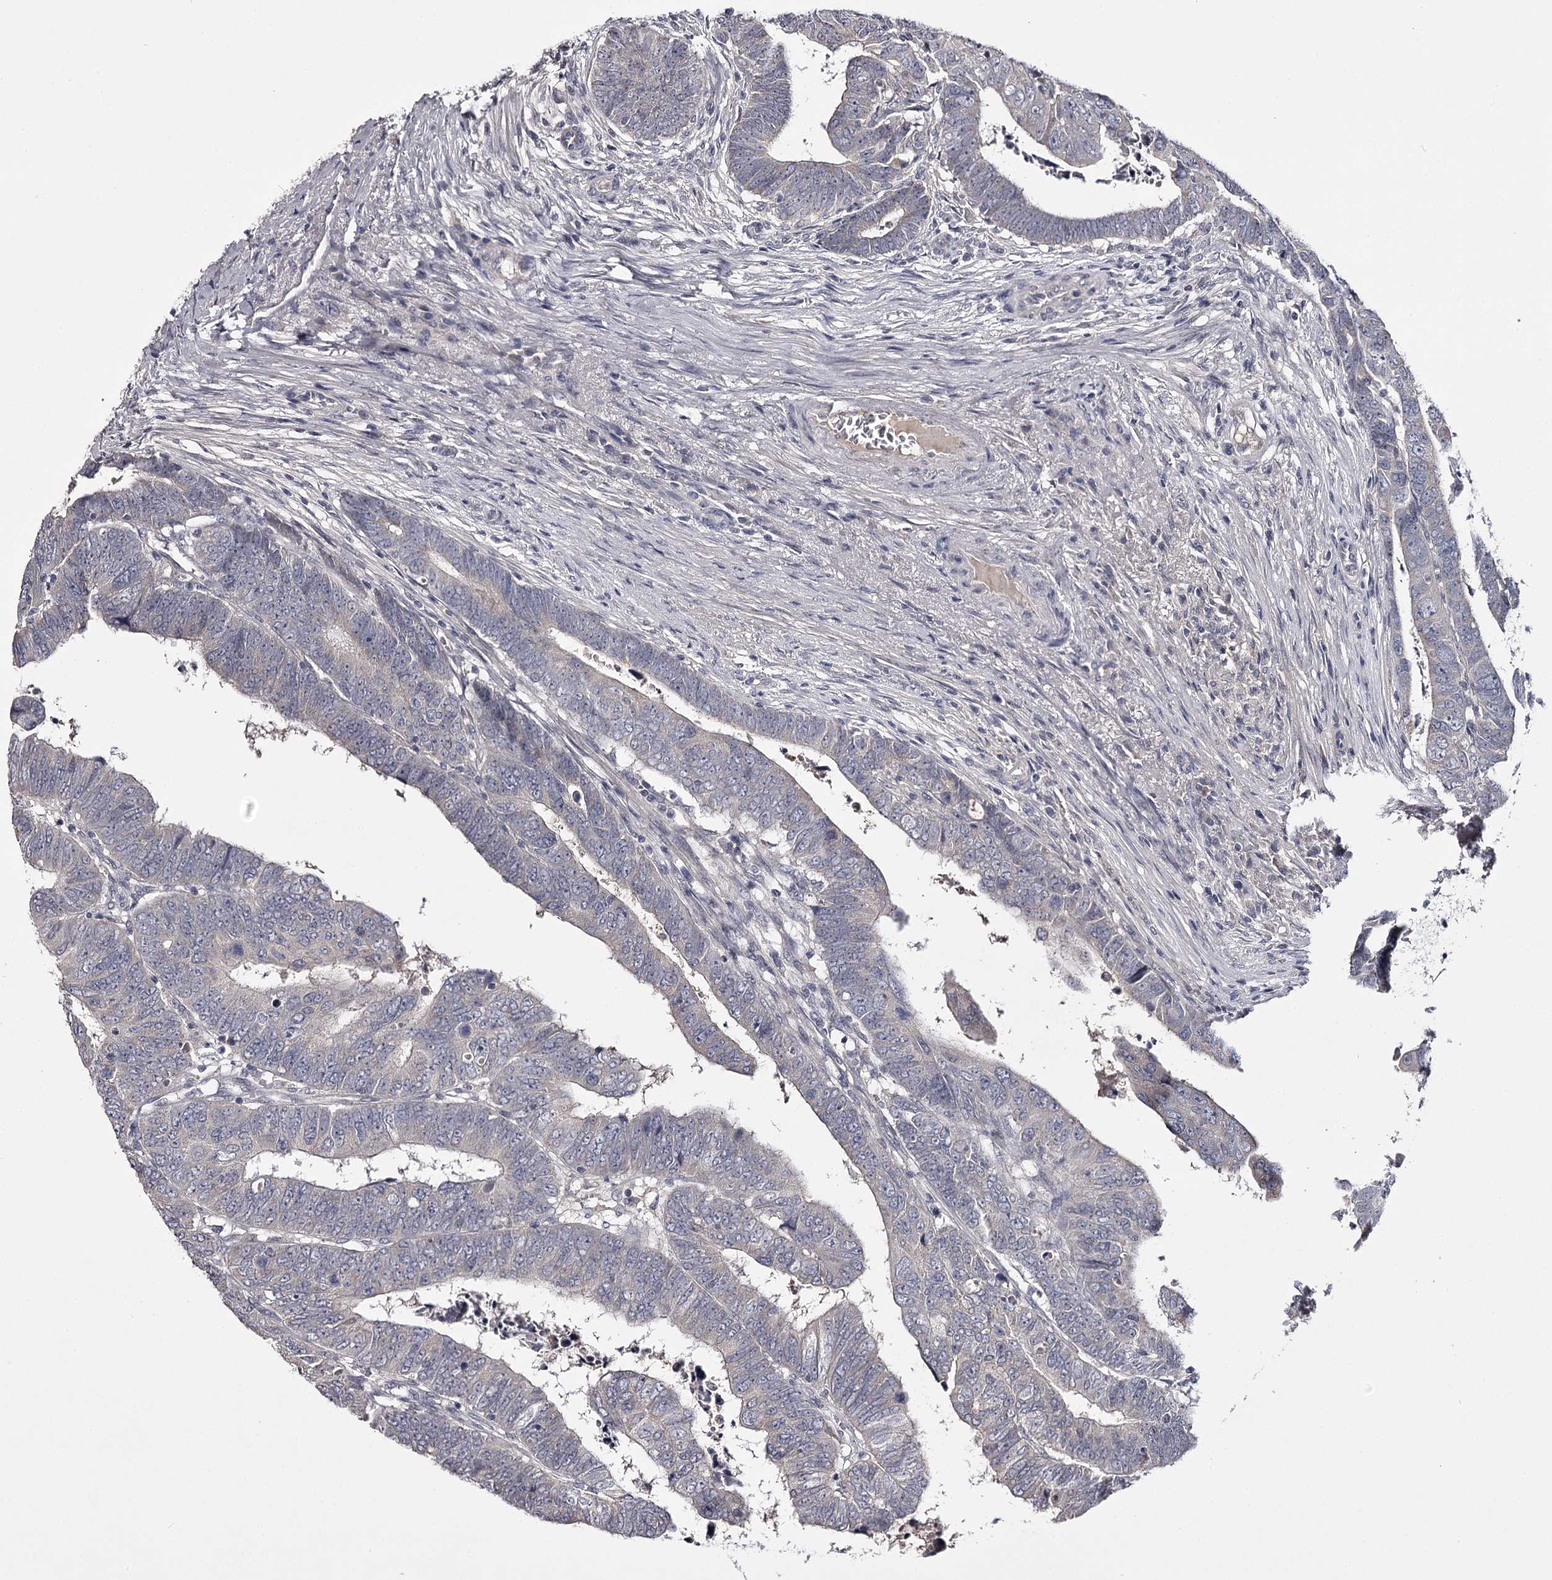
{"staining": {"intensity": "negative", "quantity": "none", "location": "none"}, "tissue": "colorectal cancer", "cell_type": "Tumor cells", "image_type": "cancer", "snomed": [{"axis": "morphology", "description": "Normal tissue, NOS"}, {"axis": "morphology", "description": "Adenocarcinoma, NOS"}, {"axis": "topography", "description": "Rectum"}], "caption": "Protein analysis of colorectal cancer shows no significant positivity in tumor cells.", "gene": "PRM2", "patient": {"sex": "female", "age": 65}}